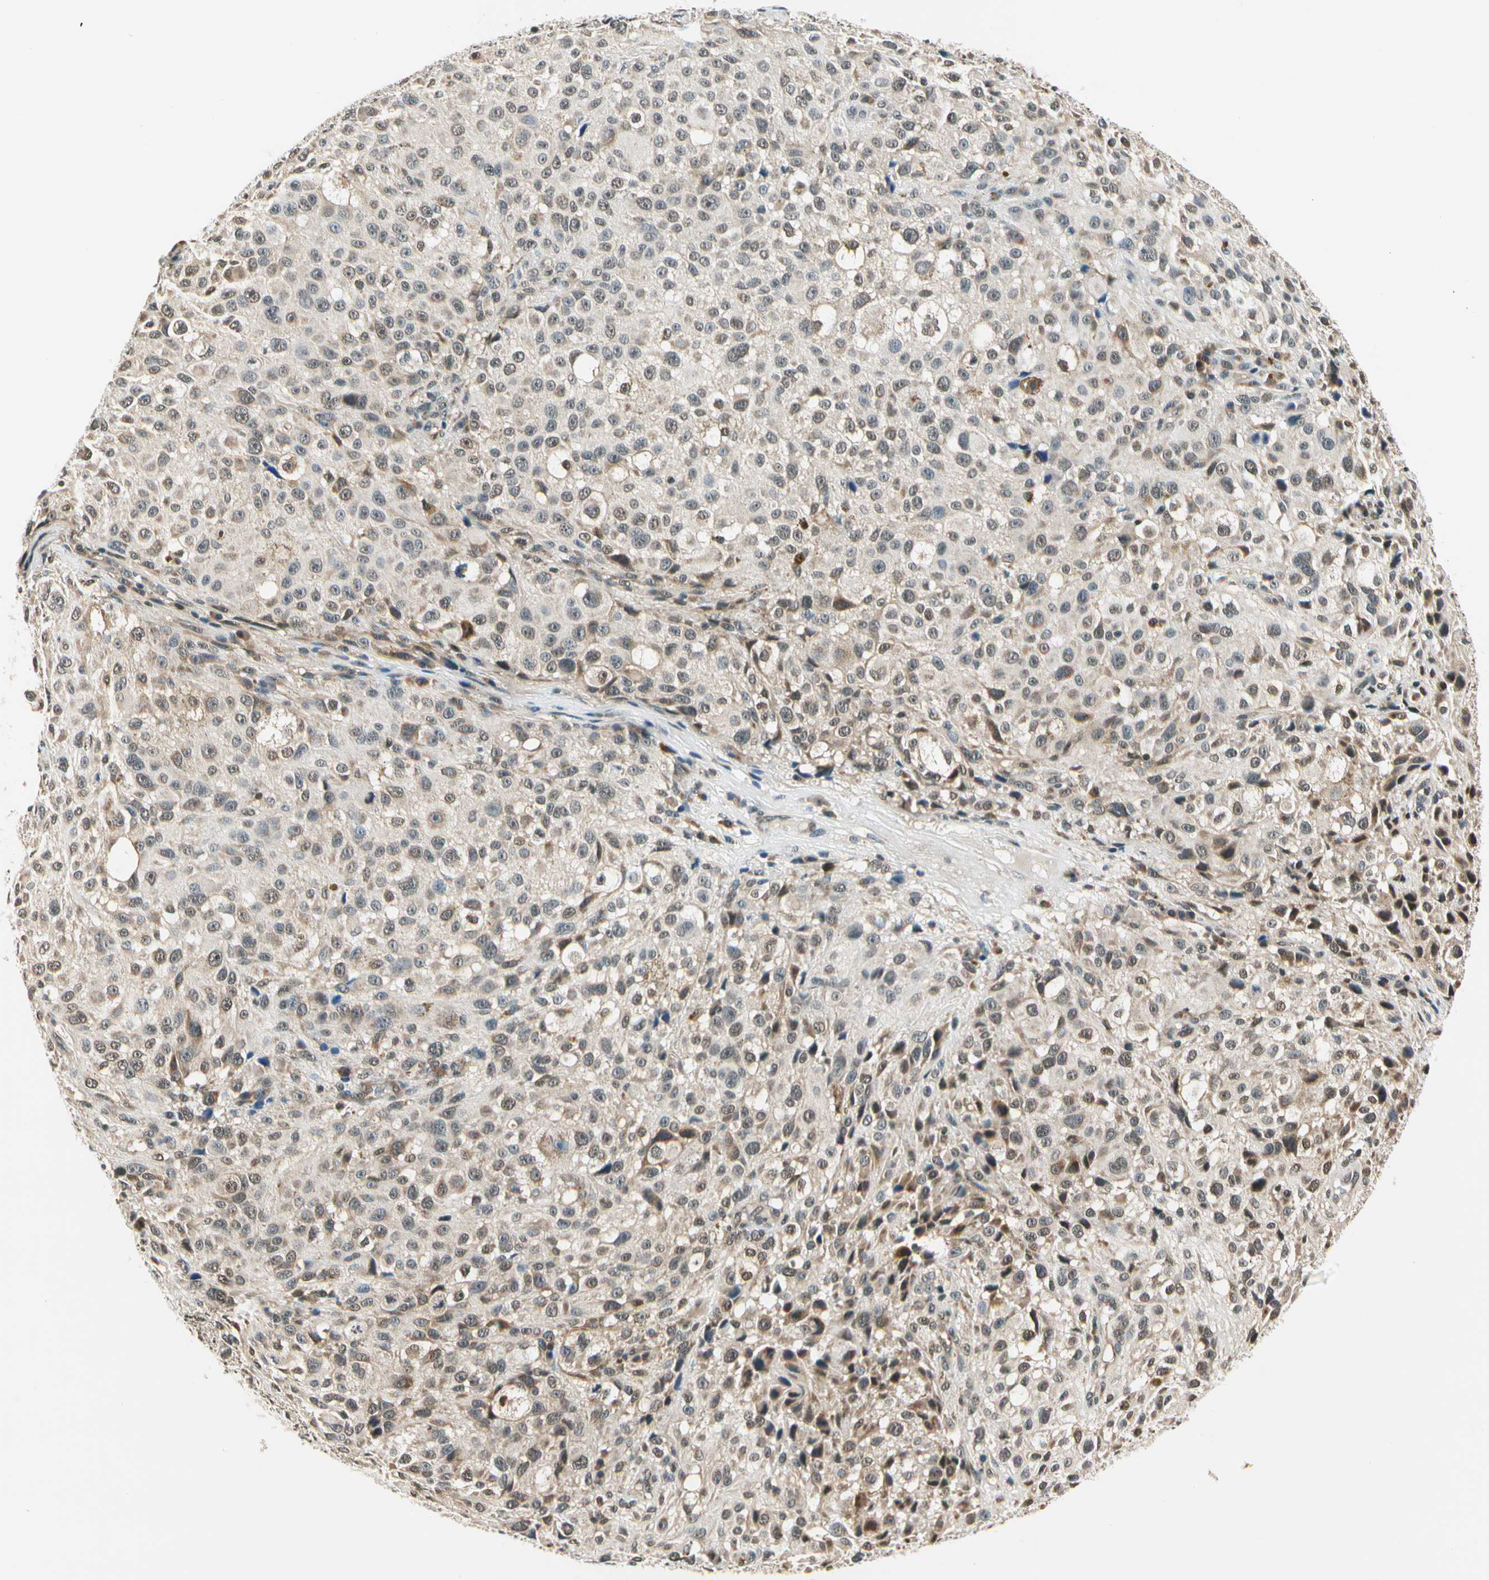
{"staining": {"intensity": "weak", "quantity": ">75%", "location": "cytoplasmic/membranous"}, "tissue": "melanoma", "cell_type": "Tumor cells", "image_type": "cancer", "snomed": [{"axis": "morphology", "description": "Necrosis, NOS"}, {"axis": "morphology", "description": "Malignant melanoma, NOS"}, {"axis": "topography", "description": "Skin"}], "caption": "High-power microscopy captured an immunohistochemistry image of malignant melanoma, revealing weak cytoplasmic/membranous positivity in approximately >75% of tumor cells.", "gene": "PDK2", "patient": {"sex": "female", "age": 87}}